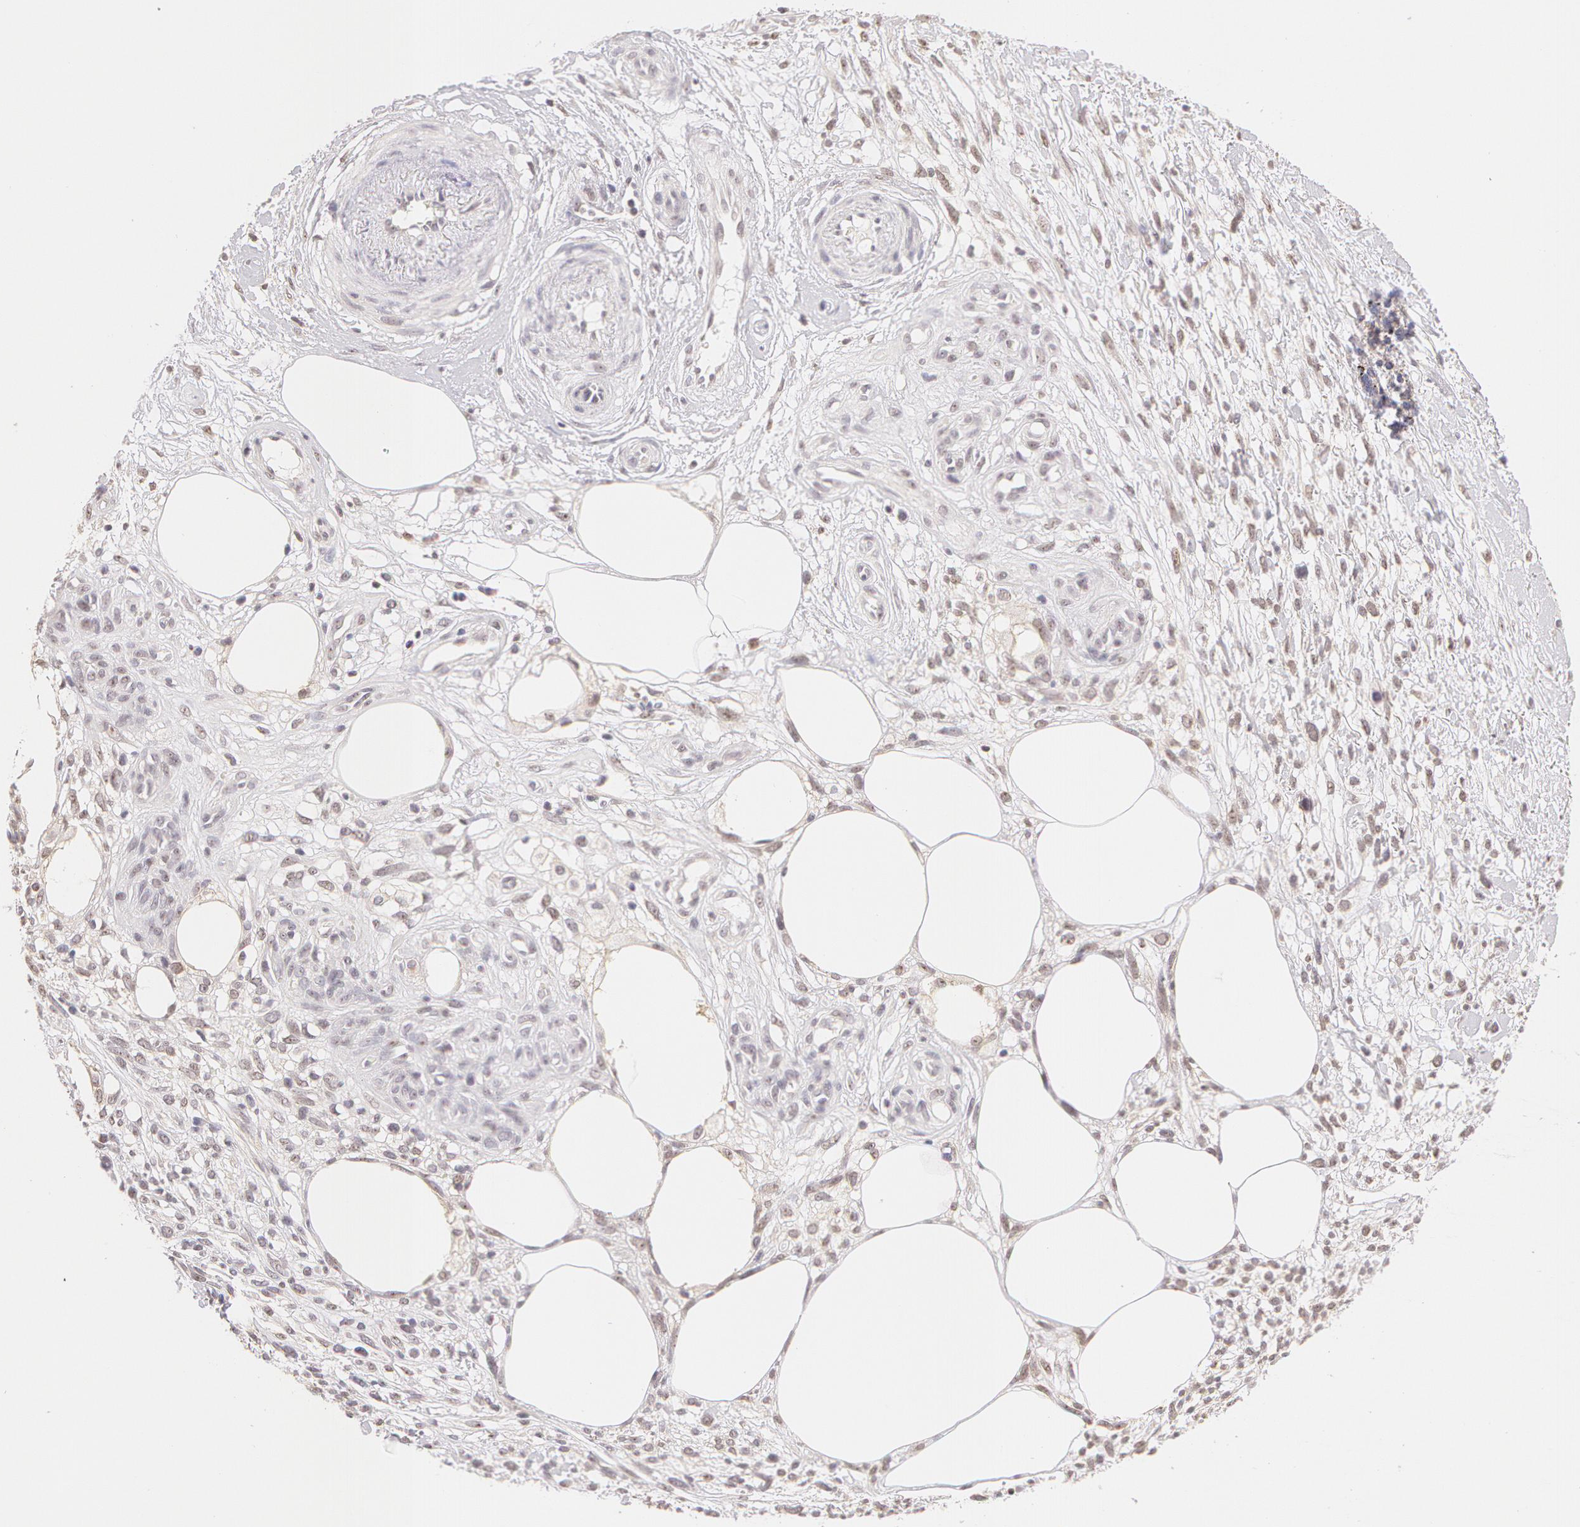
{"staining": {"intensity": "negative", "quantity": "none", "location": "none"}, "tissue": "melanoma", "cell_type": "Tumor cells", "image_type": "cancer", "snomed": [{"axis": "morphology", "description": "Malignant melanoma, NOS"}, {"axis": "topography", "description": "Skin"}], "caption": "The micrograph shows no staining of tumor cells in malignant melanoma.", "gene": "ZNF597", "patient": {"sex": "female", "age": 85}}